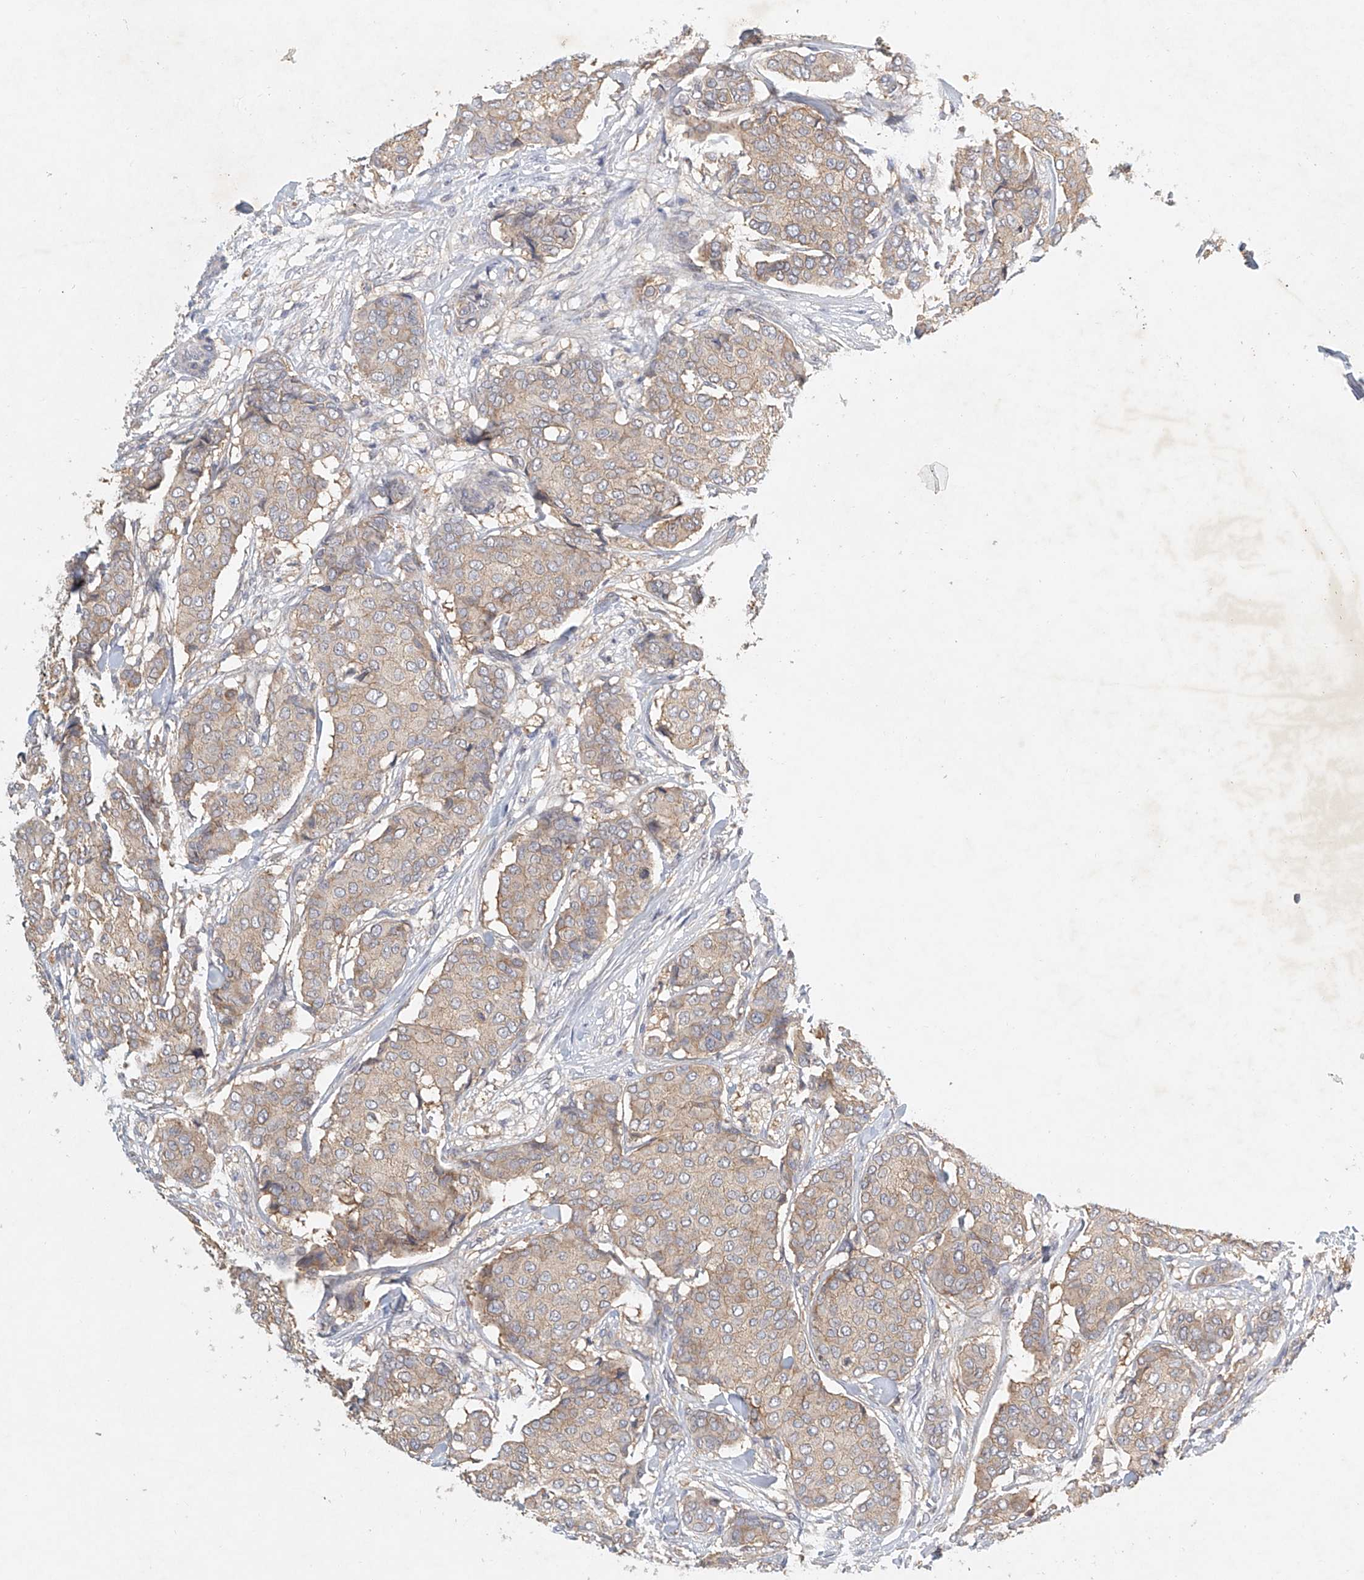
{"staining": {"intensity": "weak", "quantity": "25%-75%", "location": "cytoplasmic/membranous"}, "tissue": "breast cancer", "cell_type": "Tumor cells", "image_type": "cancer", "snomed": [{"axis": "morphology", "description": "Duct carcinoma"}, {"axis": "topography", "description": "Breast"}], "caption": "Brown immunohistochemical staining in breast infiltrating ductal carcinoma demonstrates weak cytoplasmic/membranous positivity in about 25%-75% of tumor cells.", "gene": "CARMIL1", "patient": {"sex": "female", "age": 75}}